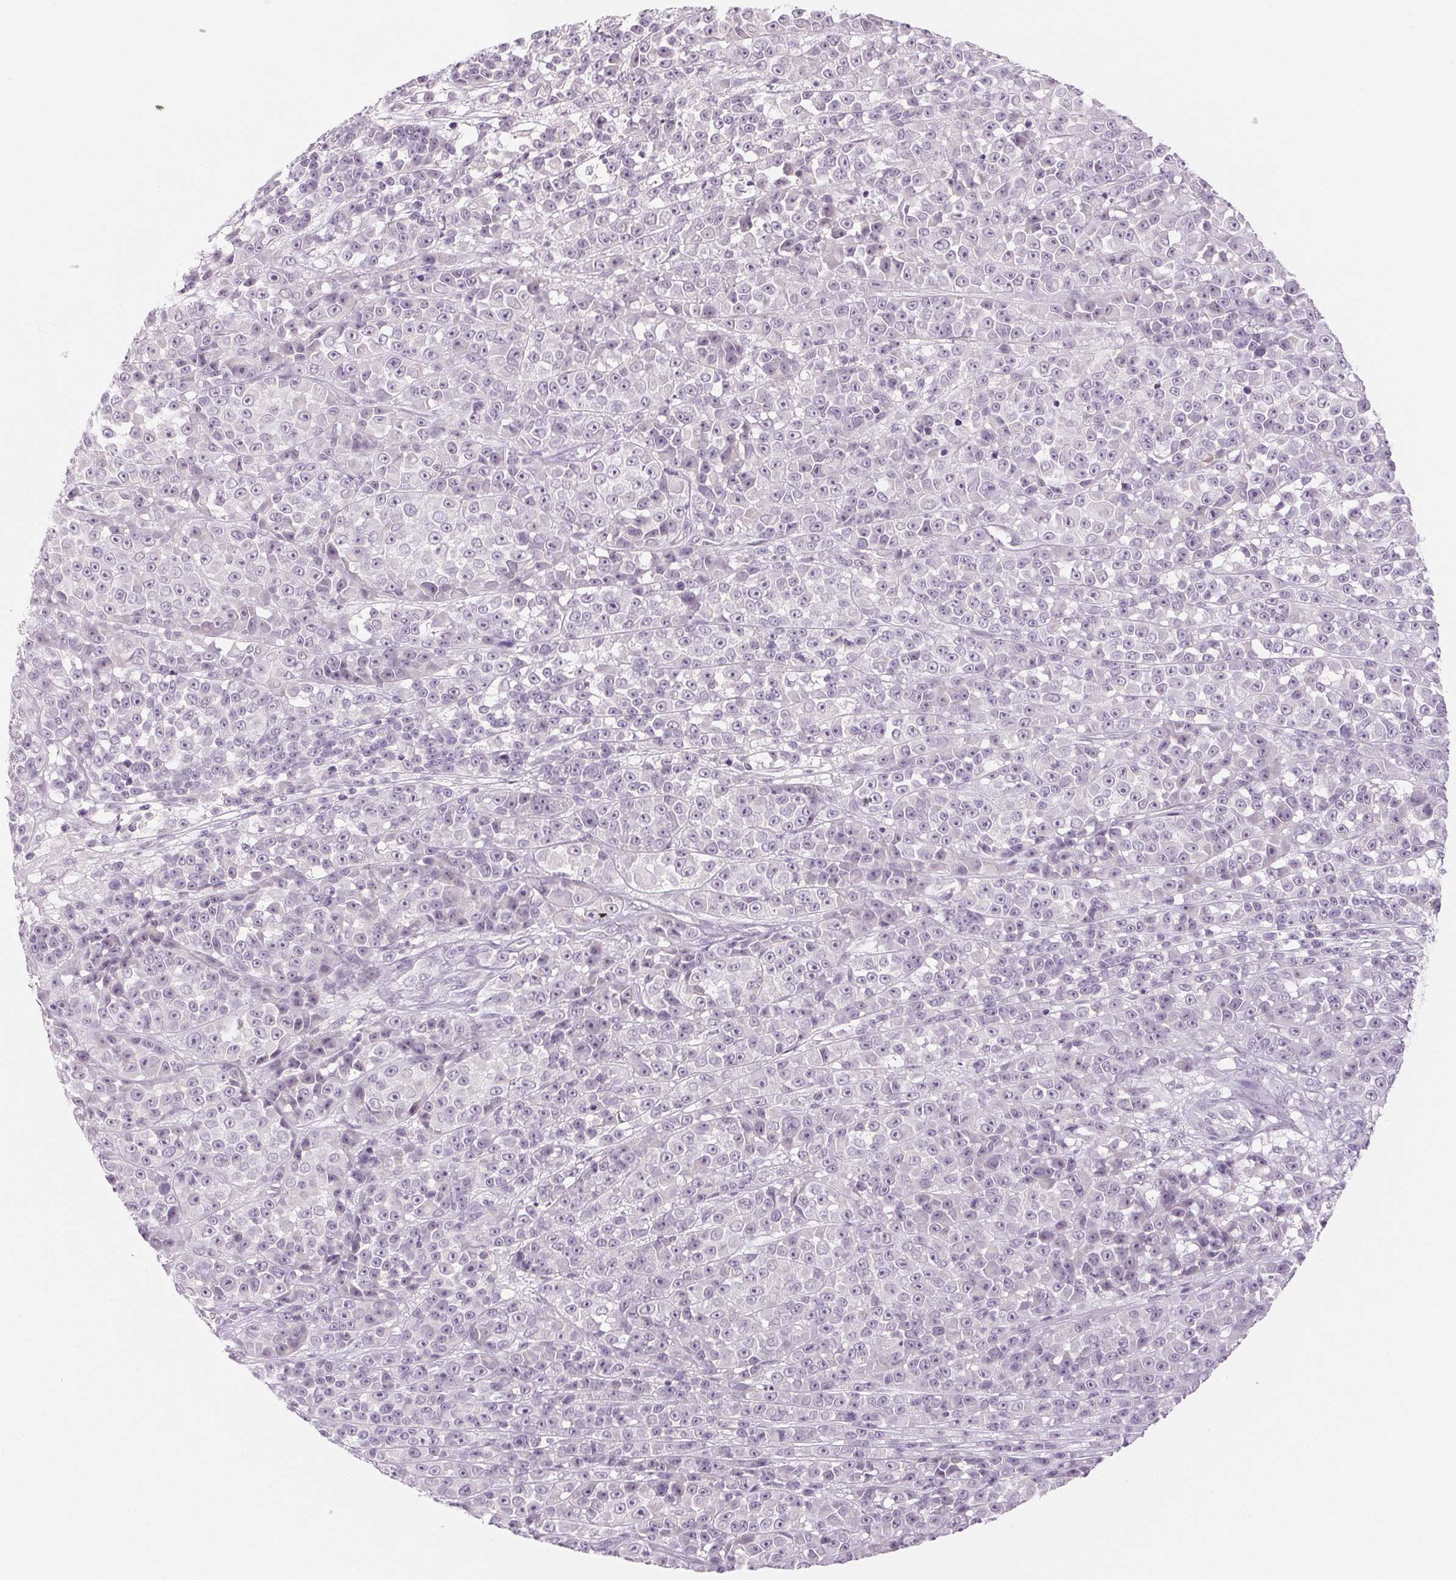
{"staining": {"intensity": "negative", "quantity": "none", "location": "none"}, "tissue": "melanoma", "cell_type": "Tumor cells", "image_type": "cancer", "snomed": [{"axis": "morphology", "description": "Malignant melanoma, NOS"}, {"axis": "topography", "description": "Skin"}, {"axis": "topography", "description": "Skin of back"}], "caption": "Tumor cells show no significant protein staining in melanoma.", "gene": "EHHADH", "patient": {"sex": "male", "age": 91}}